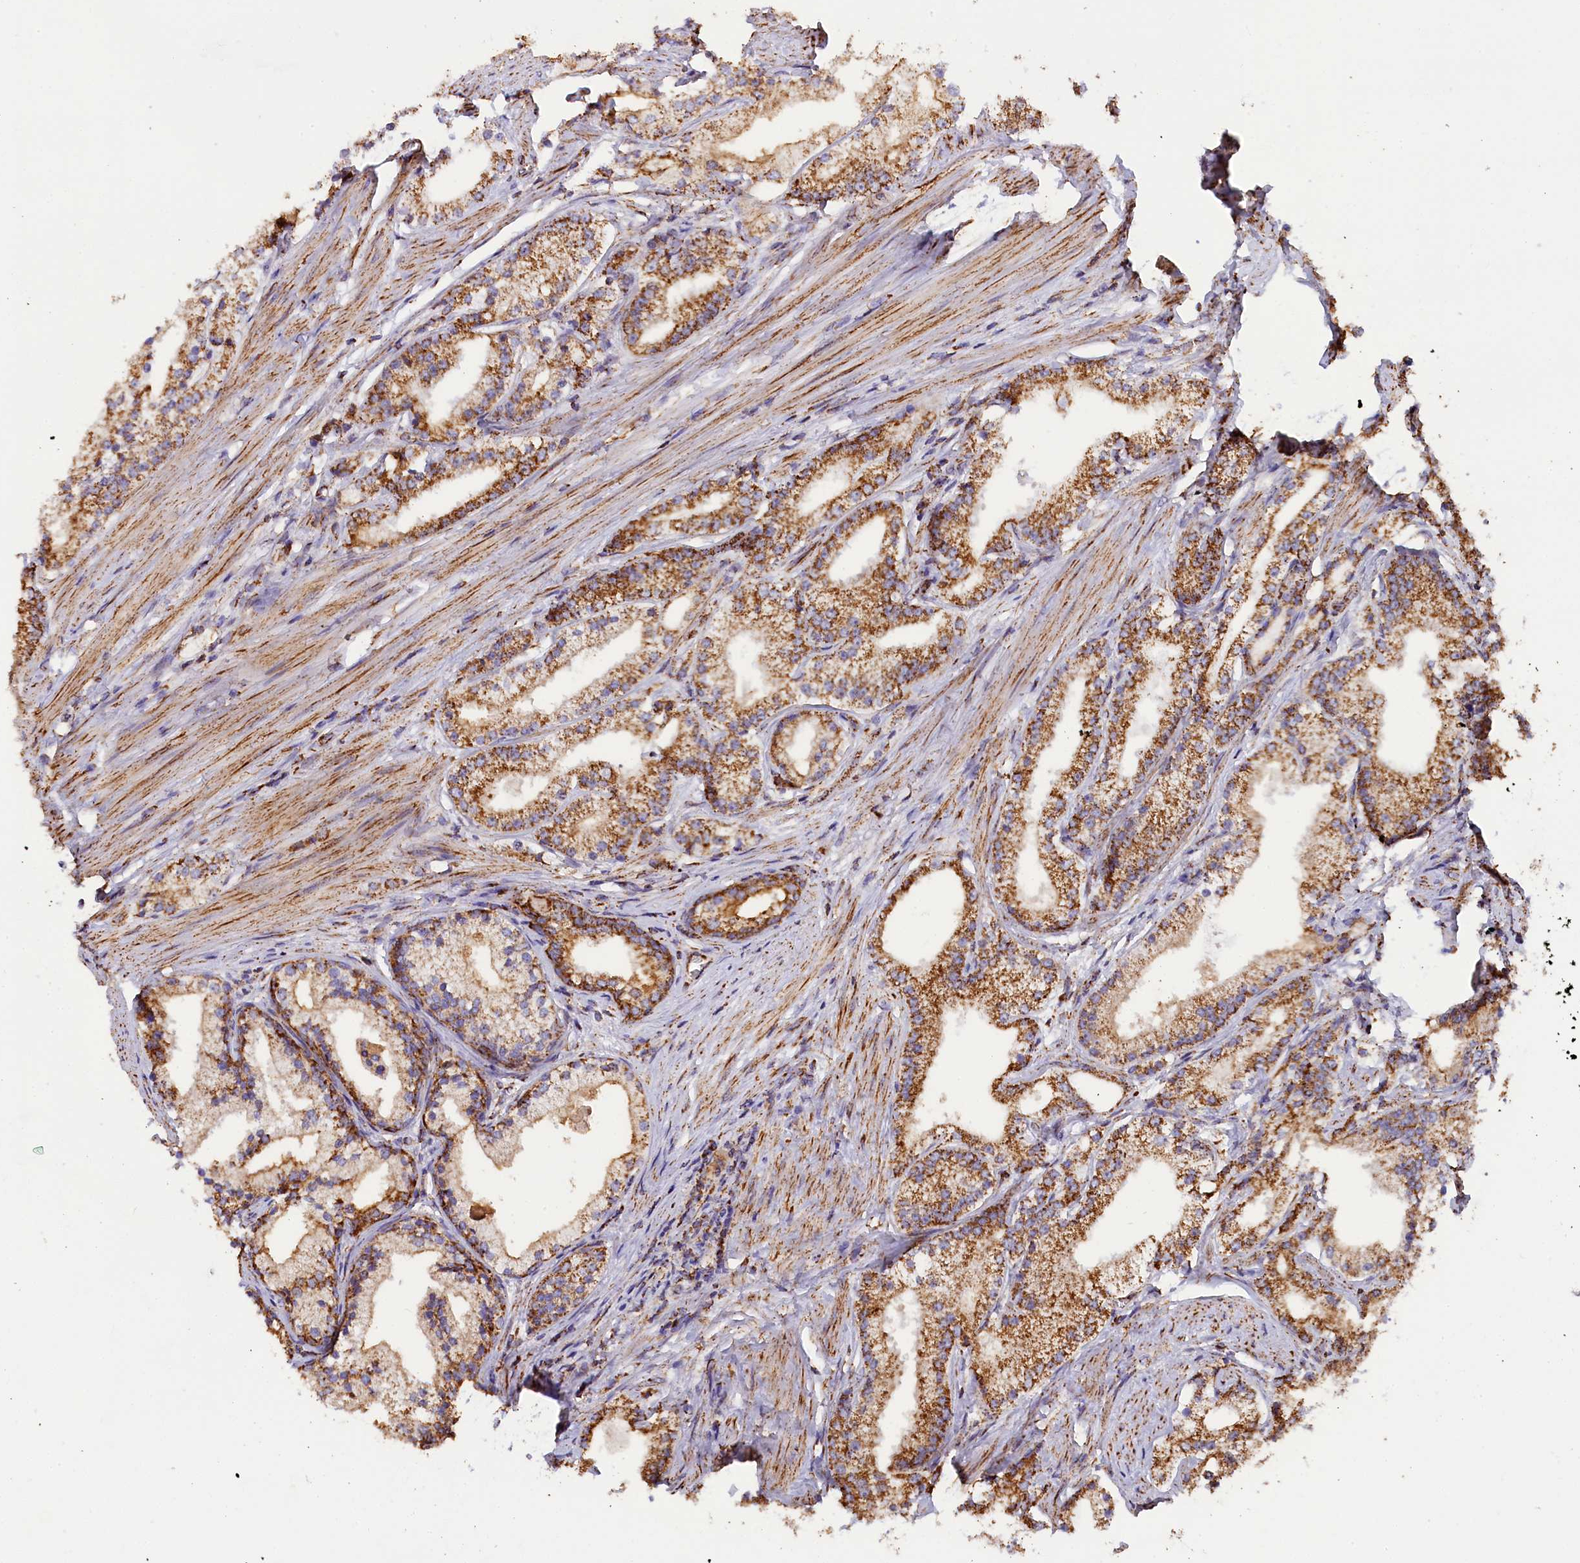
{"staining": {"intensity": "moderate", "quantity": ">75%", "location": "cytoplasmic/membranous"}, "tissue": "prostate cancer", "cell_type": "Tumor cells", "image_type": "cancer", "snomed": [{"axis": "morphology", "description": "Adenocarcinoma, Low grade"}, {"axis": "topography", "description": "Prostate"}], "caption": "Protein staining shows moderate cytoplasmic/membranous staining in about >75% of tumor cells in adenocarcinoma (low-grade) (prostate). The staining is performed using DAB (3,3'-diaminobenzidine) brown chromogen to label protein expression. The nuclei are counter-stained blue using hematoxylin.", "gene": "NDUFA8", "patient": {"sex": "male", "age": 57}}